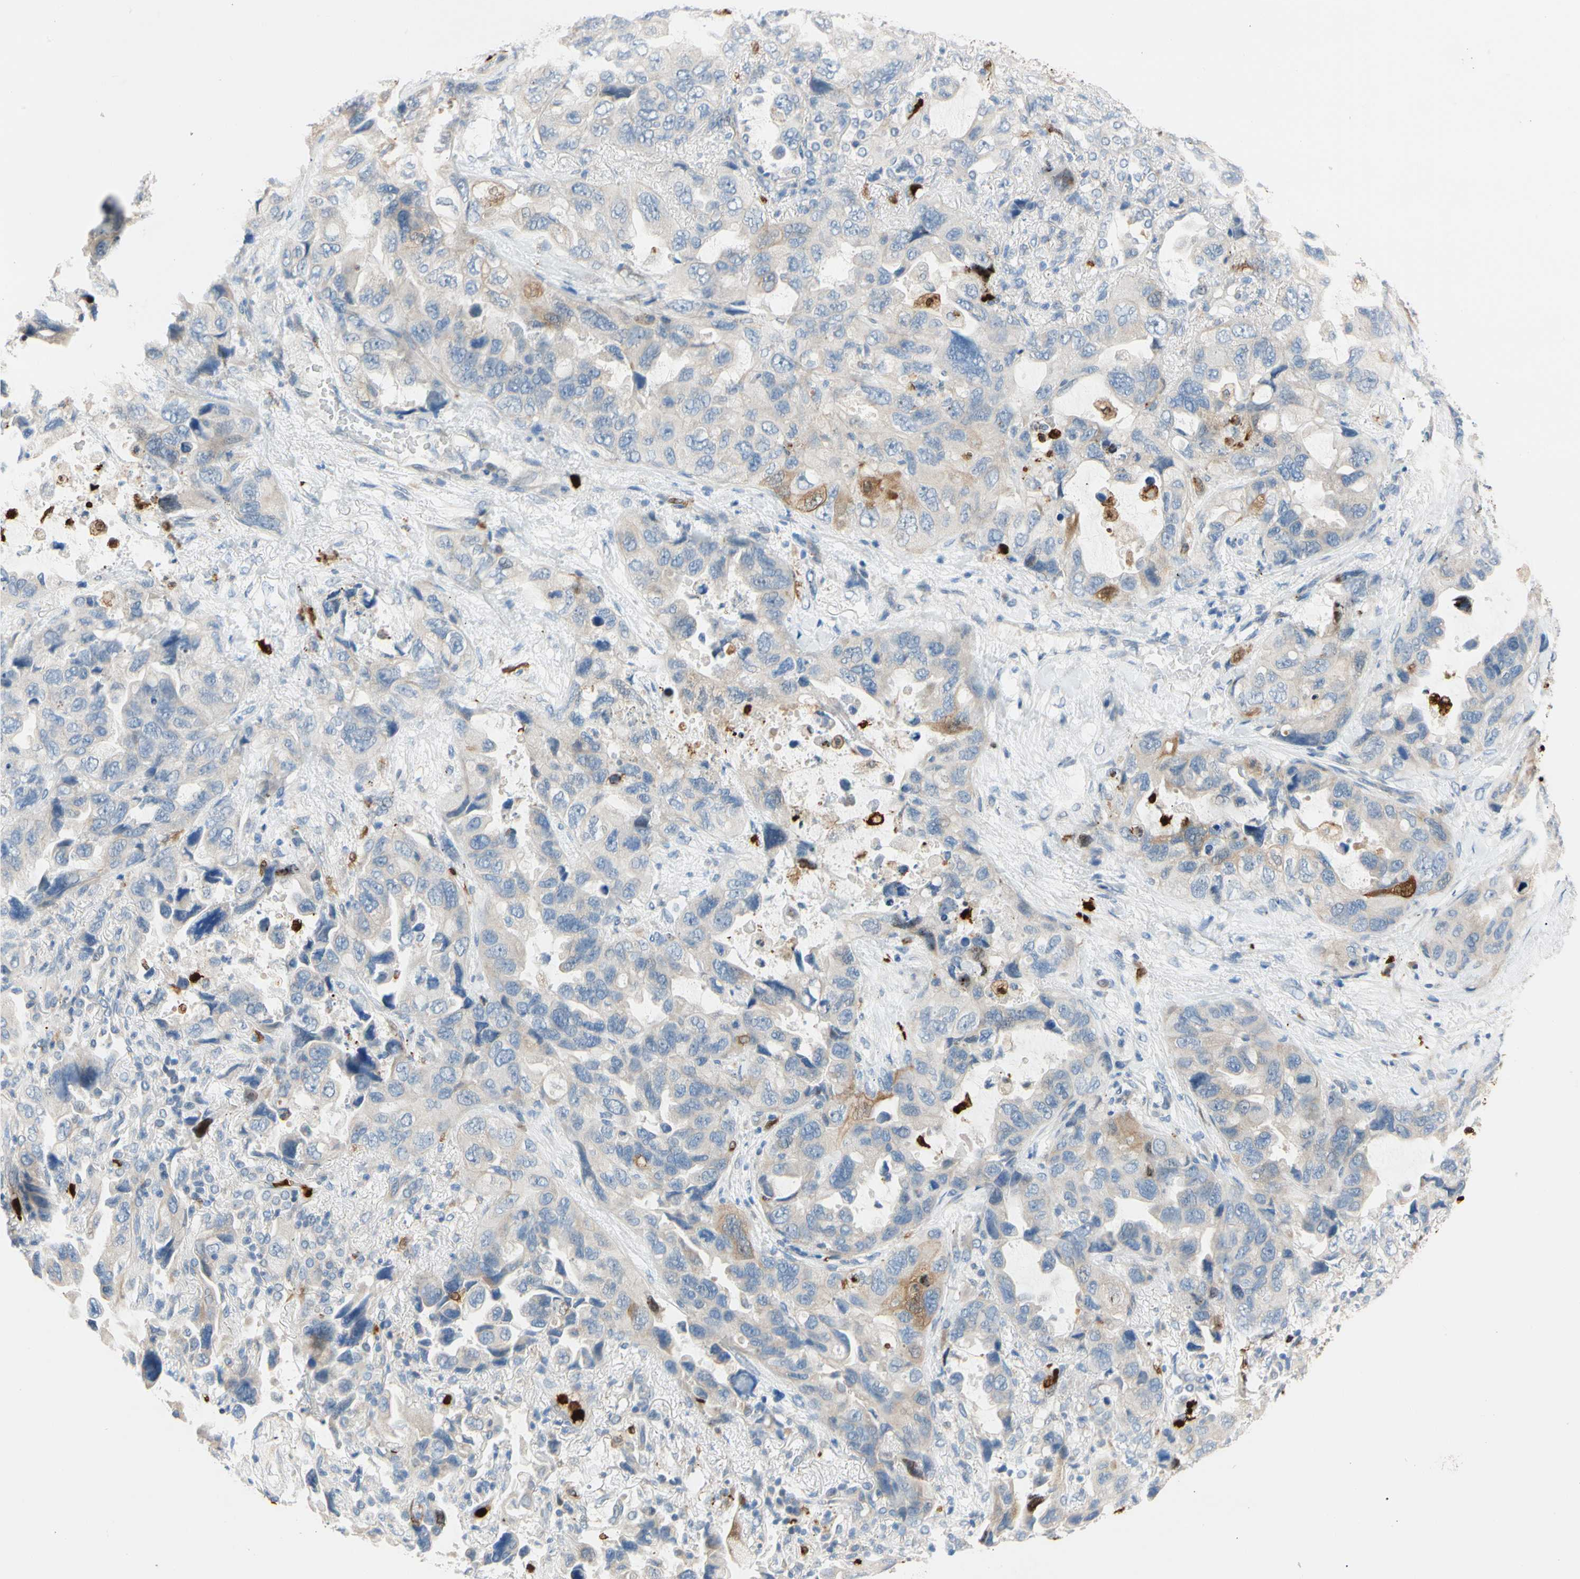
{"staining": {"intensity": "negative", "quantity": "none", "location": "none"}, "tissue": "lung cancer", "cell_type": "Tumor cells", "image_type": "cancer", "snomed": [{"axis": "morphology", "description": "Squamous cell carcinoma, NOS"}, {"axis": "topography", "description": "Lung"}], "caption": "The immunohistochemistry (IHC) micrograph has no significant positivity in tumor cells of lung cancer tissue.", "gene": "TRAF5", "patient": {"sex": "female", "age": 73}}